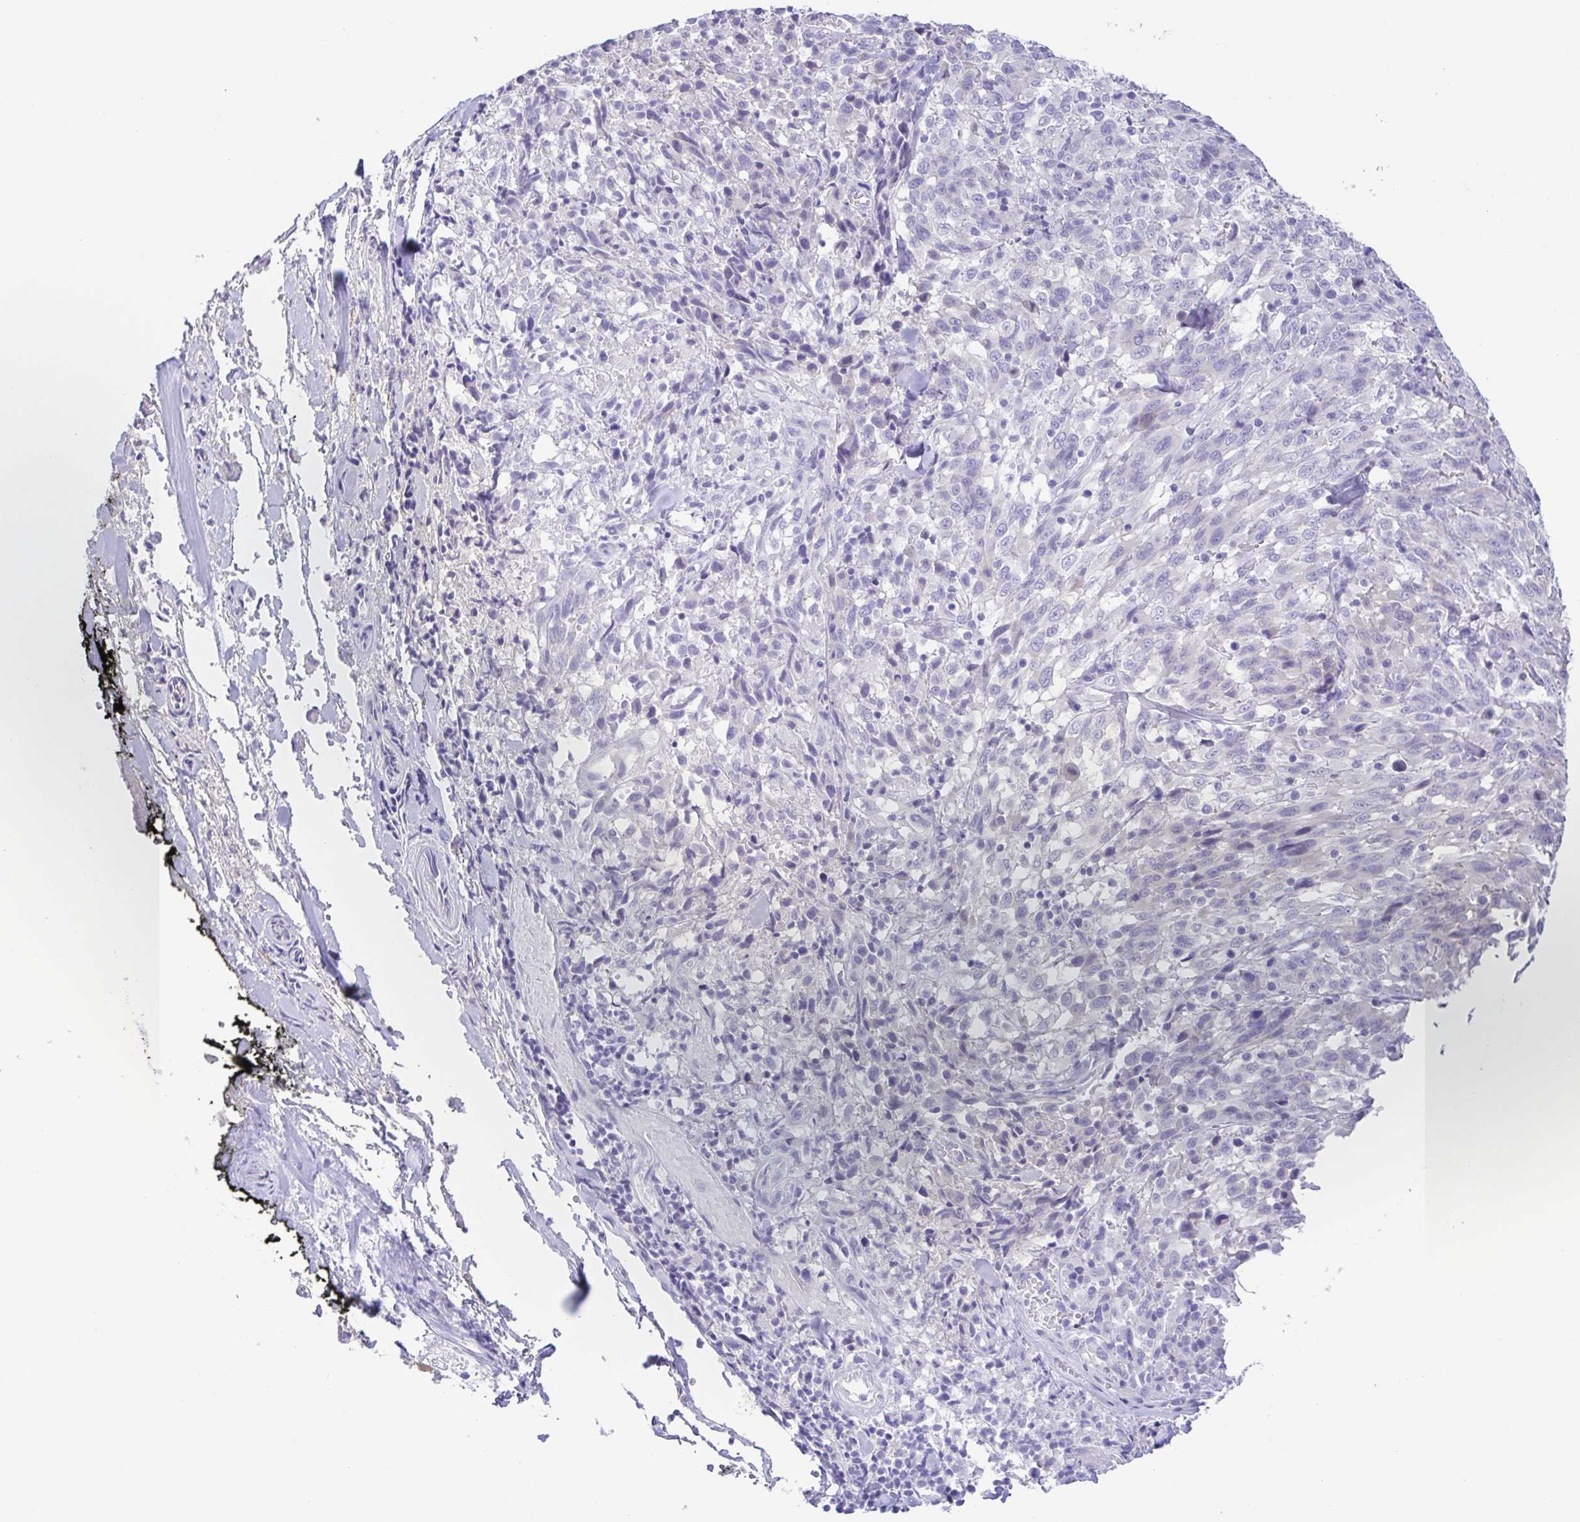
{"staining": {"intensity": "negative", "quantity": "none", "location": "none"}, "tissue": "melanoma", "cell_type": "Tumor cells", "image_type": "cancer", "snomed": [{"axis": "morphology", "description": "Malignant melanoma, NOS"}, {"axis": "topography", "description": "Skin"}], "caption": "Tumor cells show no significant positivity in melanoma.", "gene": "A1BG", "patient": {"sex": "female", "age": 91}}